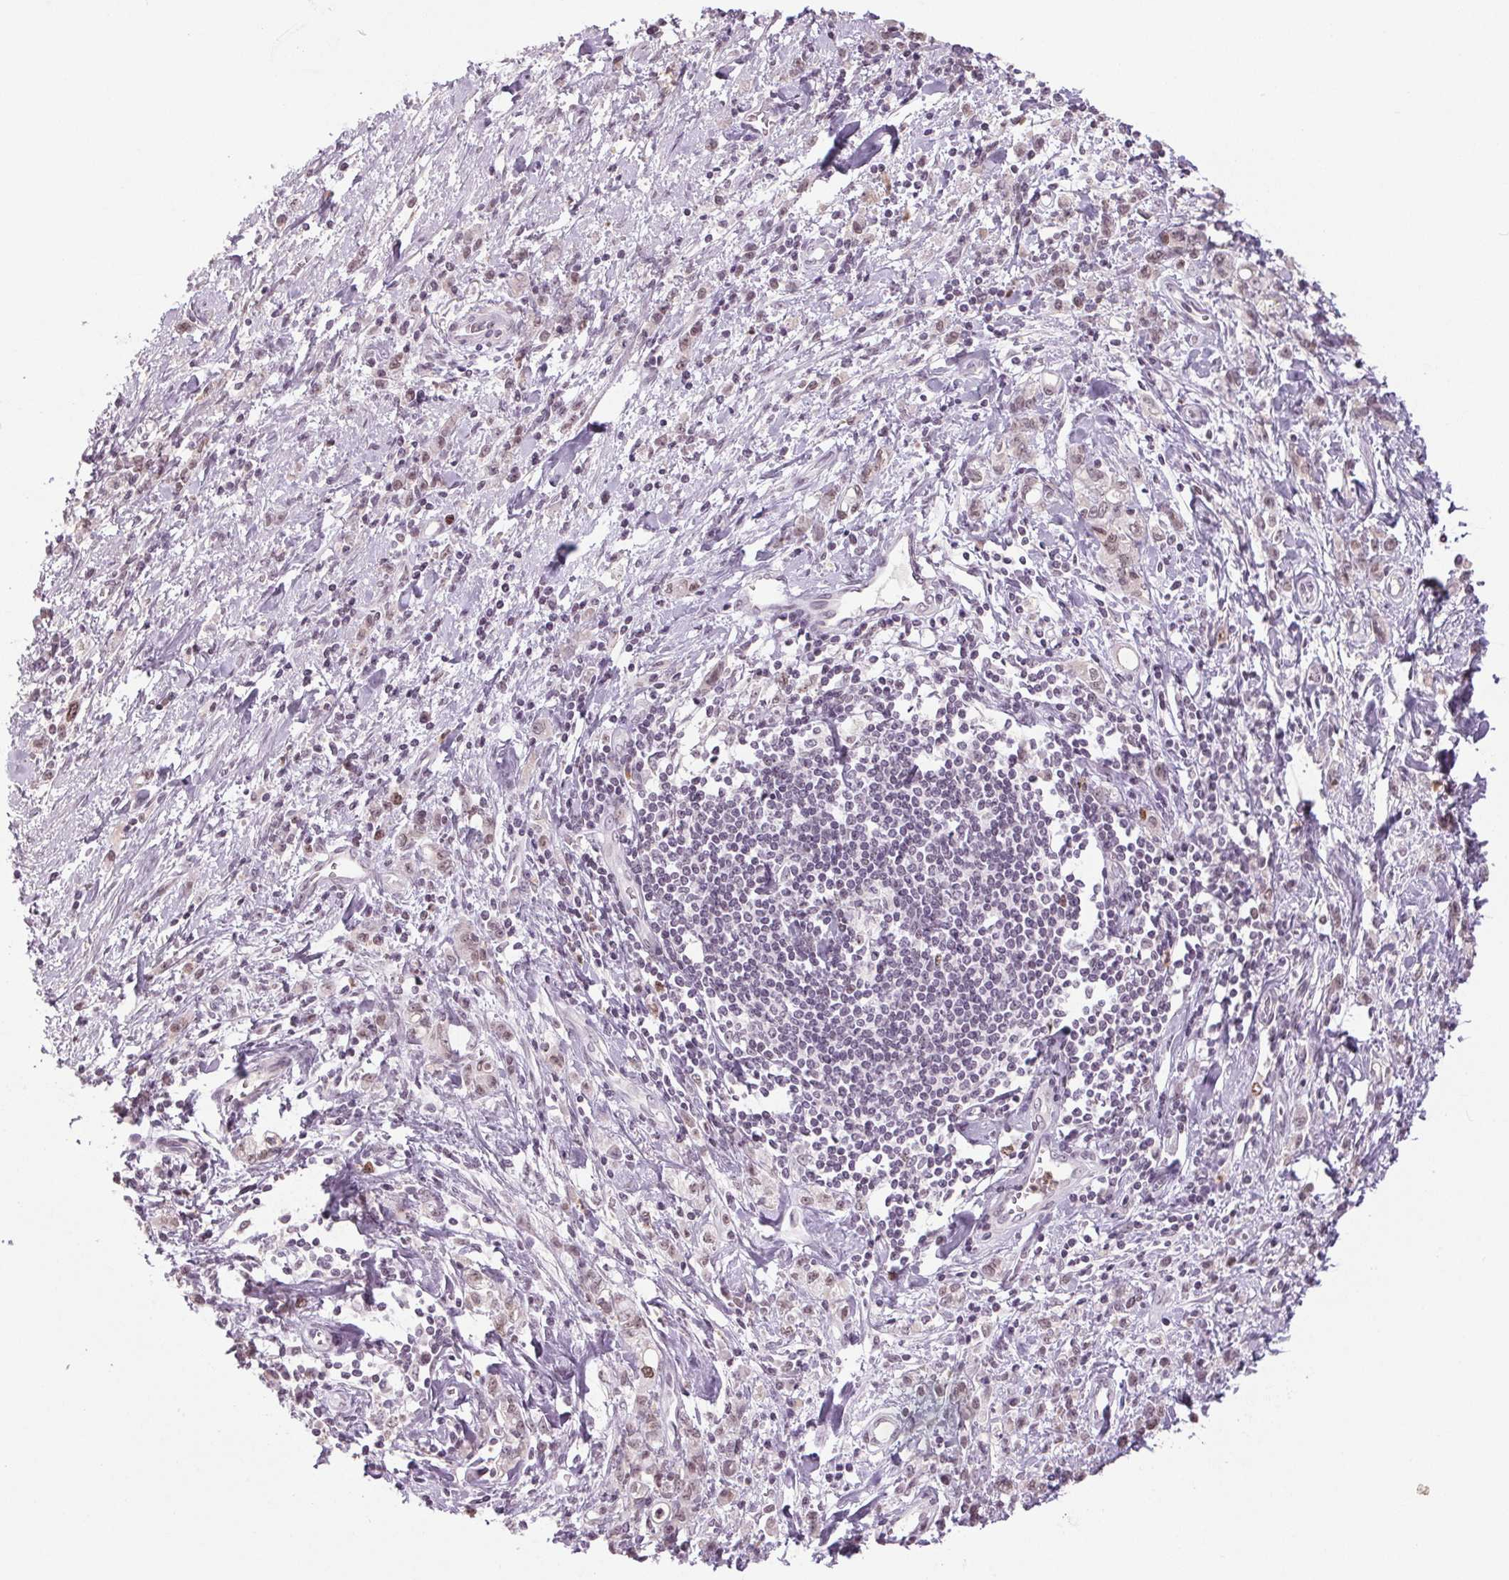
{"staining": {"intensity": "weak", "quantity": ">75%", "location": "nuclear"}, "tissue": "stomach cancer", "cell_type": "Tumor cells", "image_type": "cancer", "snomed": [{"axis": "morphology", "description": "Adenocarcinoma, NOS"}, {"axis": "topography", "description": "Stomach"}], "caption": "A histopathology image showing weak nuclear expression in about >75% of tumor cells in stomach cancer (adenocarcinoma), as visualized by brown immunohistochemical staining.", "gene": "SMIM6", "patient": {"sex": "male", "age": 77}}